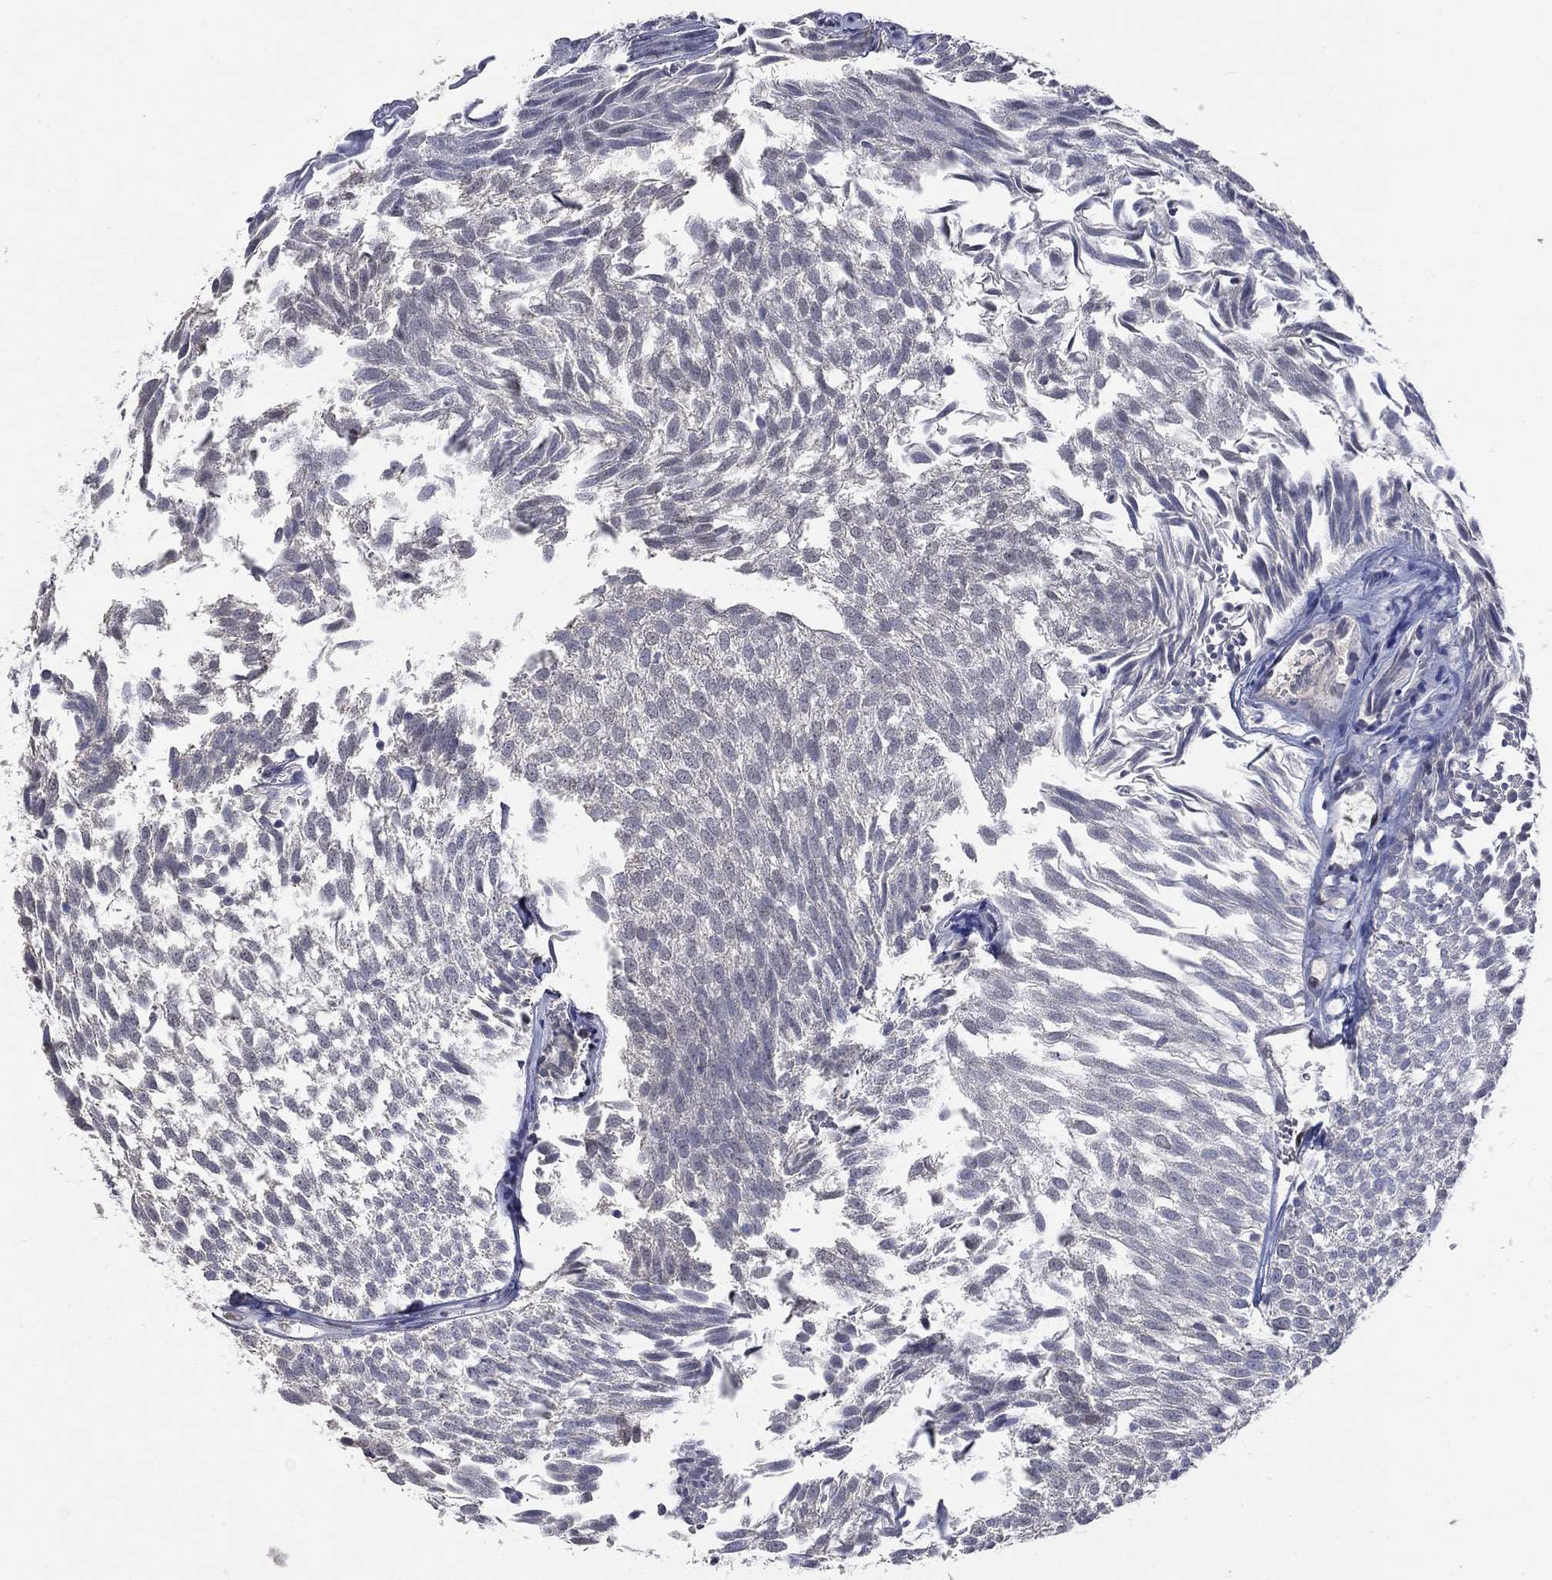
{"staining": {"intensity": "negative", "quantity": "none", "location": "none"}, "tissue": "urothelial cancer", "cell_type": "Tumor cells", "image_type": "cancer", "snomed": [{"axis": "morphology", "description": "Urothelial carcinoma, Low grade"}, {"axis": "topography", "description": "Urinary bladder"}], "caption": "An IHC histopathology image of low-grade urothelial carcinoma is shown. There is no staining in tumor cells of low-grade urothelial carcinoma.", "gene": "ZBTB18", "patient": {"sex": "male", "age": 52}}